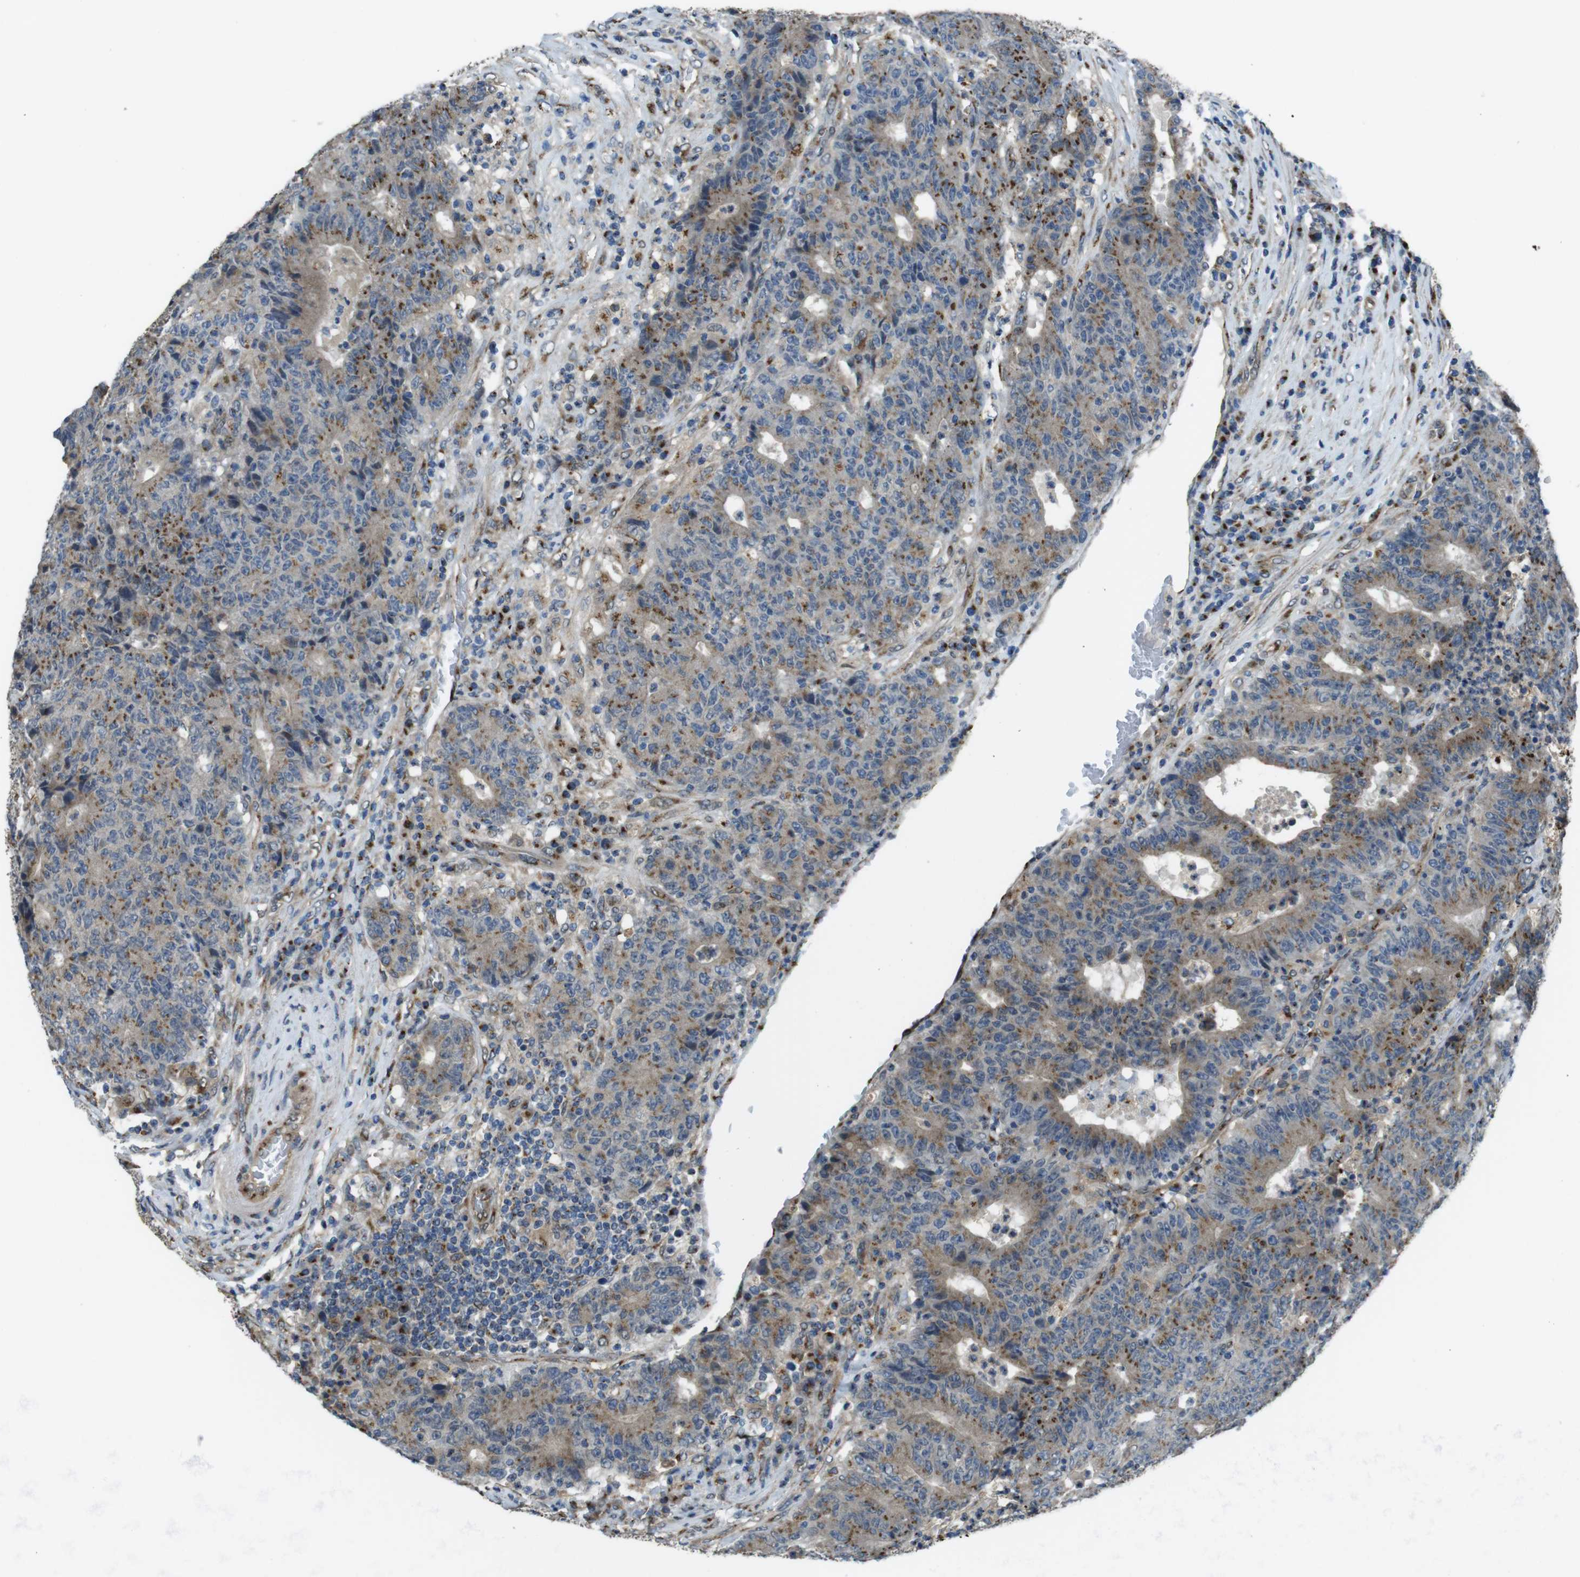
{"staining": {"intensity": "moderate", "quantity": ">75%", "location": "cytoplasmic/membranous"}, "tissue": "colorectal cancer", "cell_type": "Tumor cells", "image_type": "cancer", "snomed": [{"axis": "morphology", "description": "Normal tissue, NOS"}, {"axis": "morphology", "description": "Adenocarcinoma, NOS"}, {"axis": "topography", "description": "Colon"}], "caption": "Tumor cells show moderate cytoplasmic/membranous staining in approximately >75% of cells in colorectal cancer.", "gene": "RAB6A", "patient": {"sex": "female", "age": 75}}